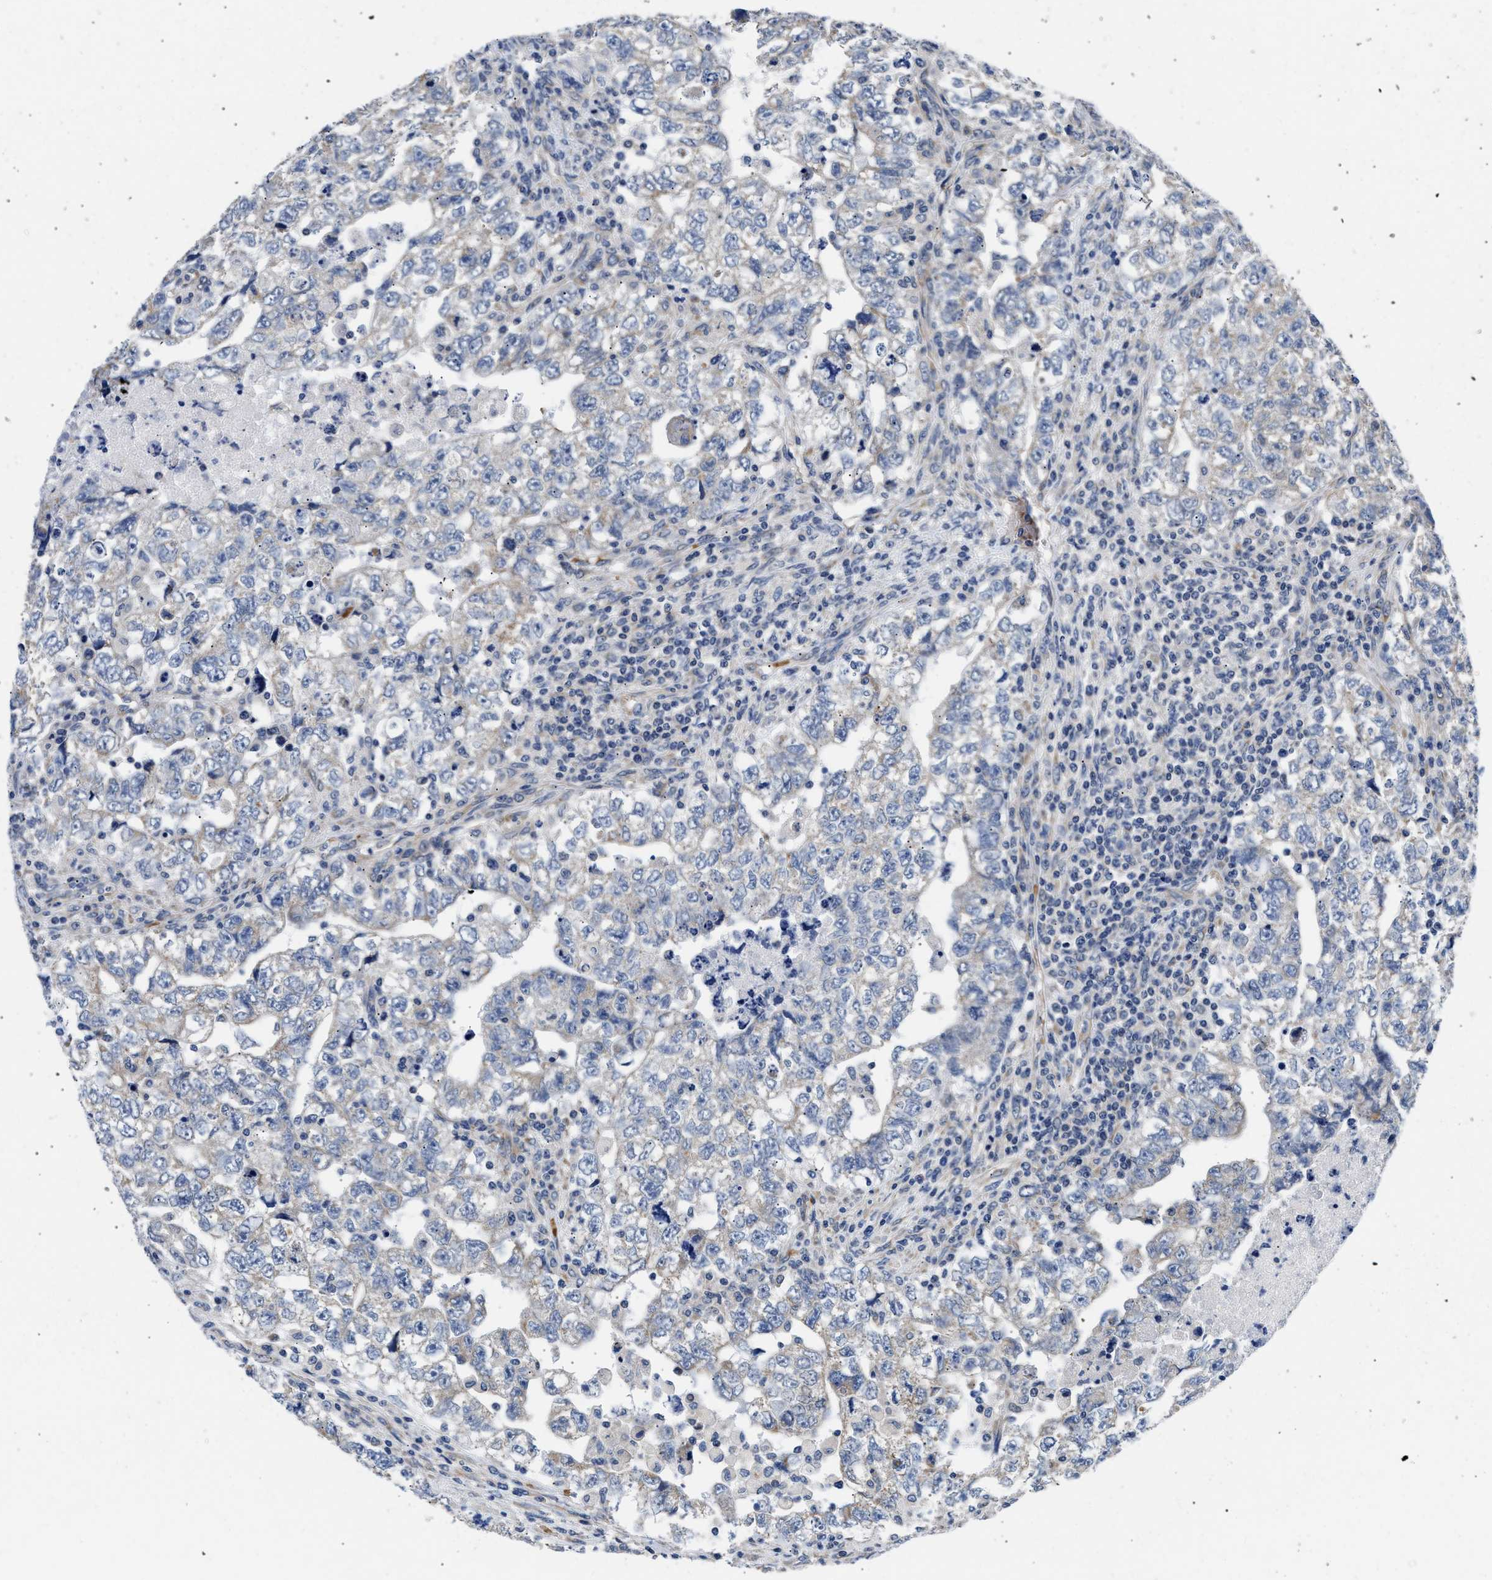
{"staining": {"intensity": "negative", "quantity": "none", "location": "none"}, "tissue": "testis cancer", "cell_type": "Tumor cells", "image_type": "cancer", "snomed": [{"axis": "morphology", "description": "Carcinoma, Embryonal, NOS"}, {"axis": "topography", "description": "Testis"}], "caption": "IHC of human testis cancer (embryonal carcinoma) exhibits no expression in tumor cells. (Stains: DAB immunohistochemistry (IHC) with hematoxylin counter stain, Microscopy: brightfield microscopy at high magnification).", "gene": "RINT1", "patient": {"sex": "male", "age": 36}}